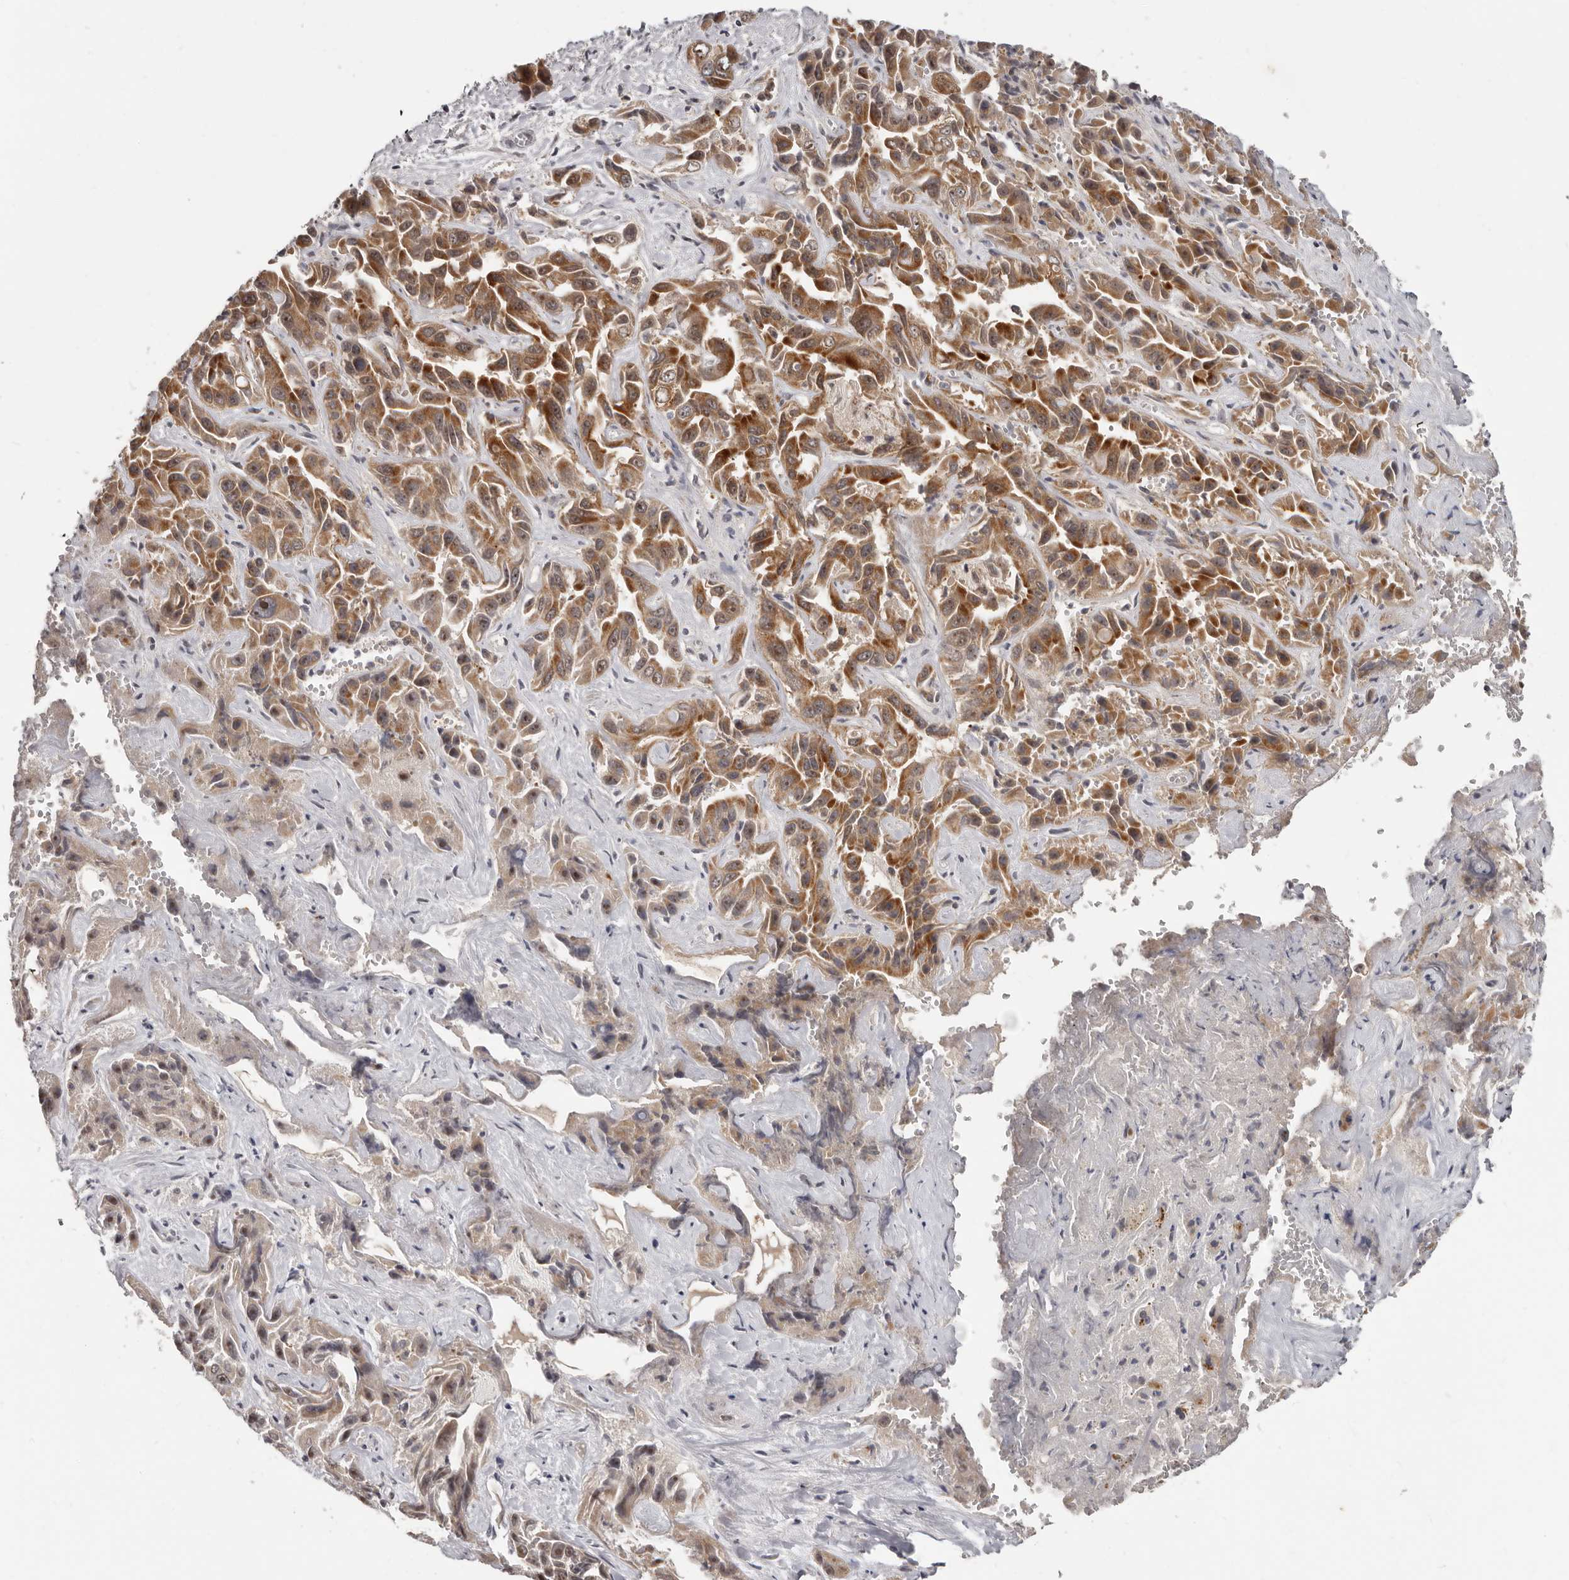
{"staining": {"intensity": "moderate", "quantity": ">75%", "location": "cytoplasmic/membranous,nuclear"}, "tissue": "liver cancer", "cell_type": "Tumor cells", "image_type": "cancer", "snomed": [{"axis": "morphology", "description": "Cholangiocarcinoma"}, {"axis": "topography", "description": "Liver"}], "caption": "A brown stain shows moderate cytoplasmic/membranous and nuclear staining of a protein in human liver cancer (cholangiocarcinoma) tumor cells.", "gene": "BAD", "patient": {"sex": "female", "age": 52}}